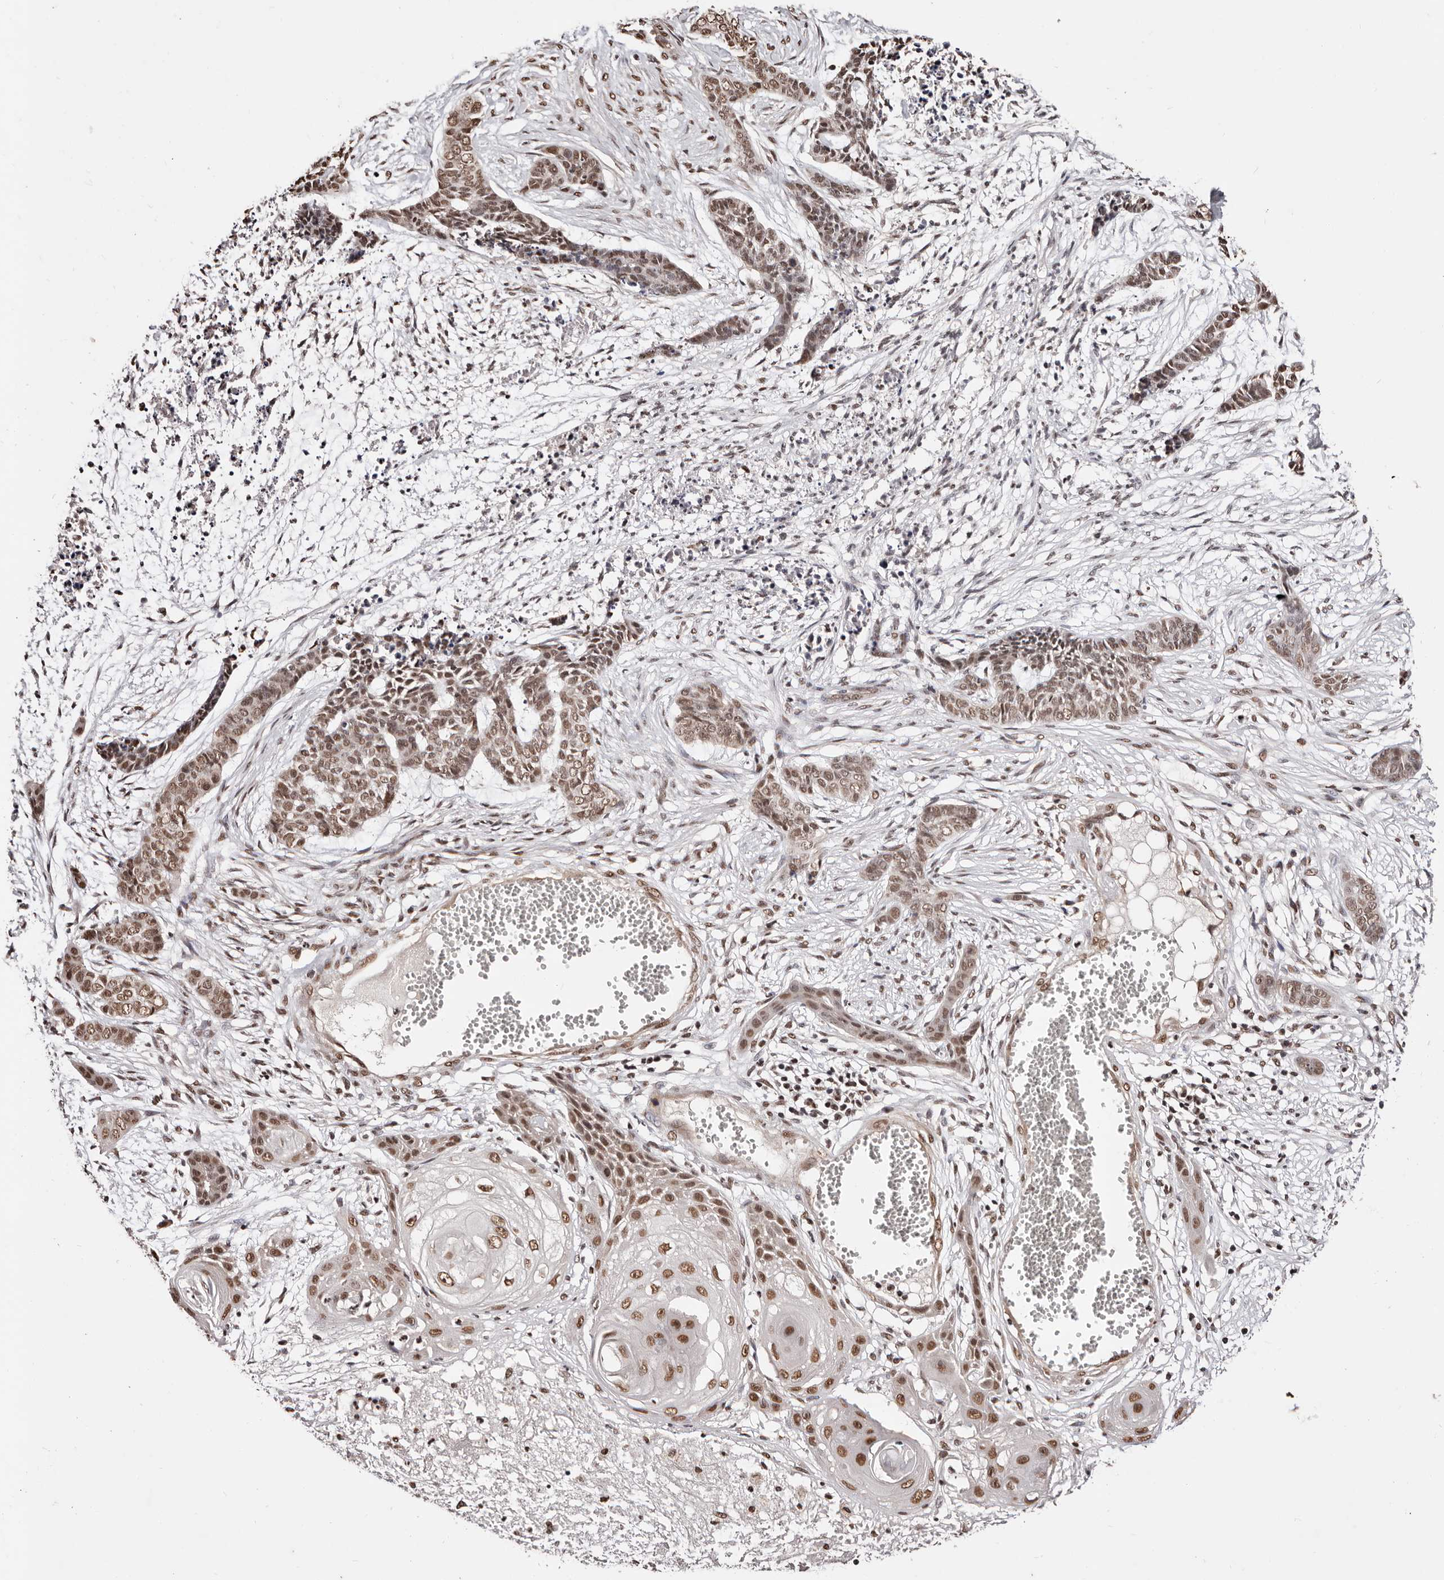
{"staining": {"intensity": "moderate", "quantity": ">75%", "location": "nuclear"}, "tissue": "skin cancer", "cell_type": "Tumor cells", "image_type": "cancer", "snomed": [{"axis": "morphology", "description": "Basal cell carcinoma"}, {"axis": "topography", "description": "Skin"}], "caption": "Protein expression by immunohistochemistry (IHC) reveals moderate nuclear expression in about >75% of tumor cells in skin basal cell carcinoma.", "gene": "BICRAL", "patient": {"sex": "female", "age": 64}}